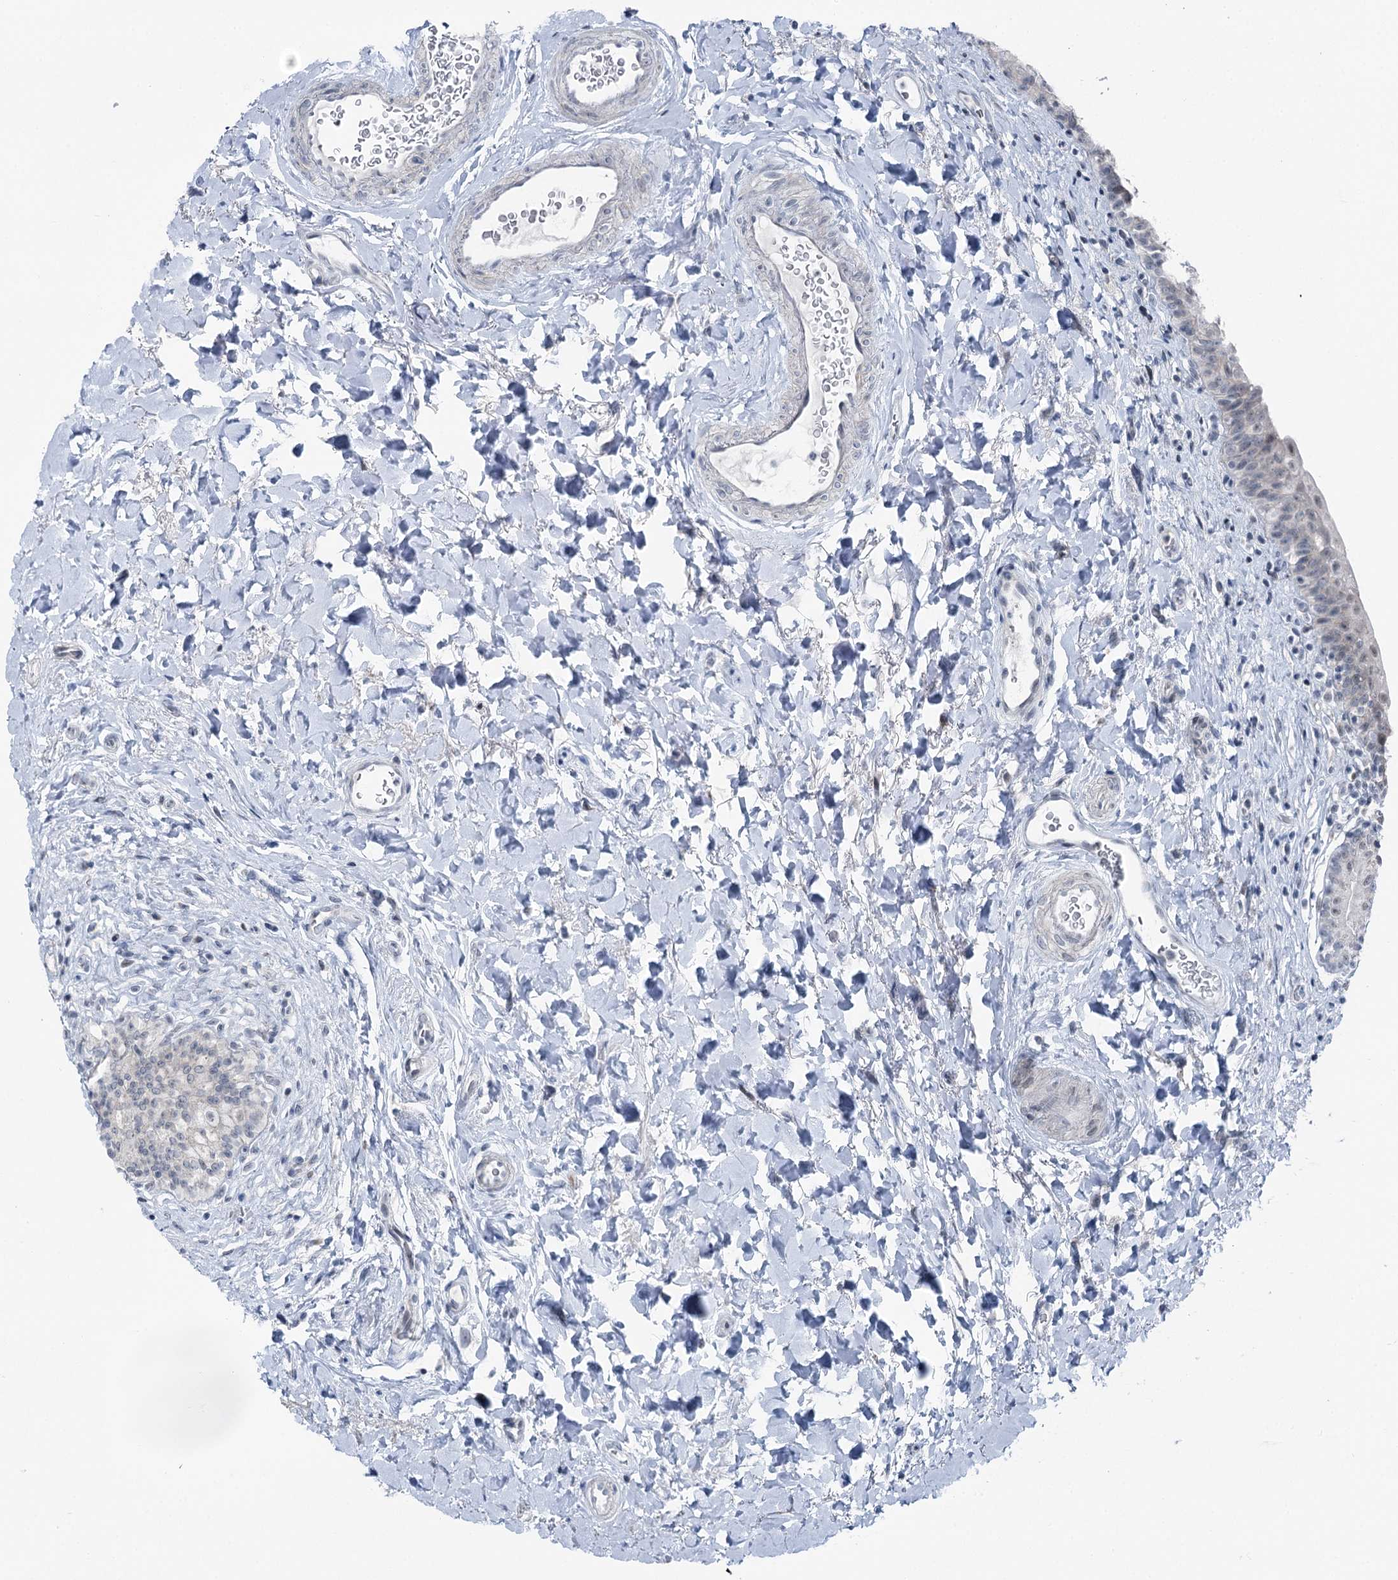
{"staining": {"intensity": "negative", "quantity": "none", "location": "none"}, "tissue": "urinary bladder", "cell_type": "Urothelial cells", "image_type": "normal", "snomed": [{"axis": "morphology", "description": "Normal tissue, NOS"}, {"axis": "topography", "description": "Urinary bladder"}], "caption": "This is an IHC micrograph of normal urinary bladder. There is no staining in urothelial cells.", "gene": "STEEP1", "patient": {"sex": "male", "age": 83}}